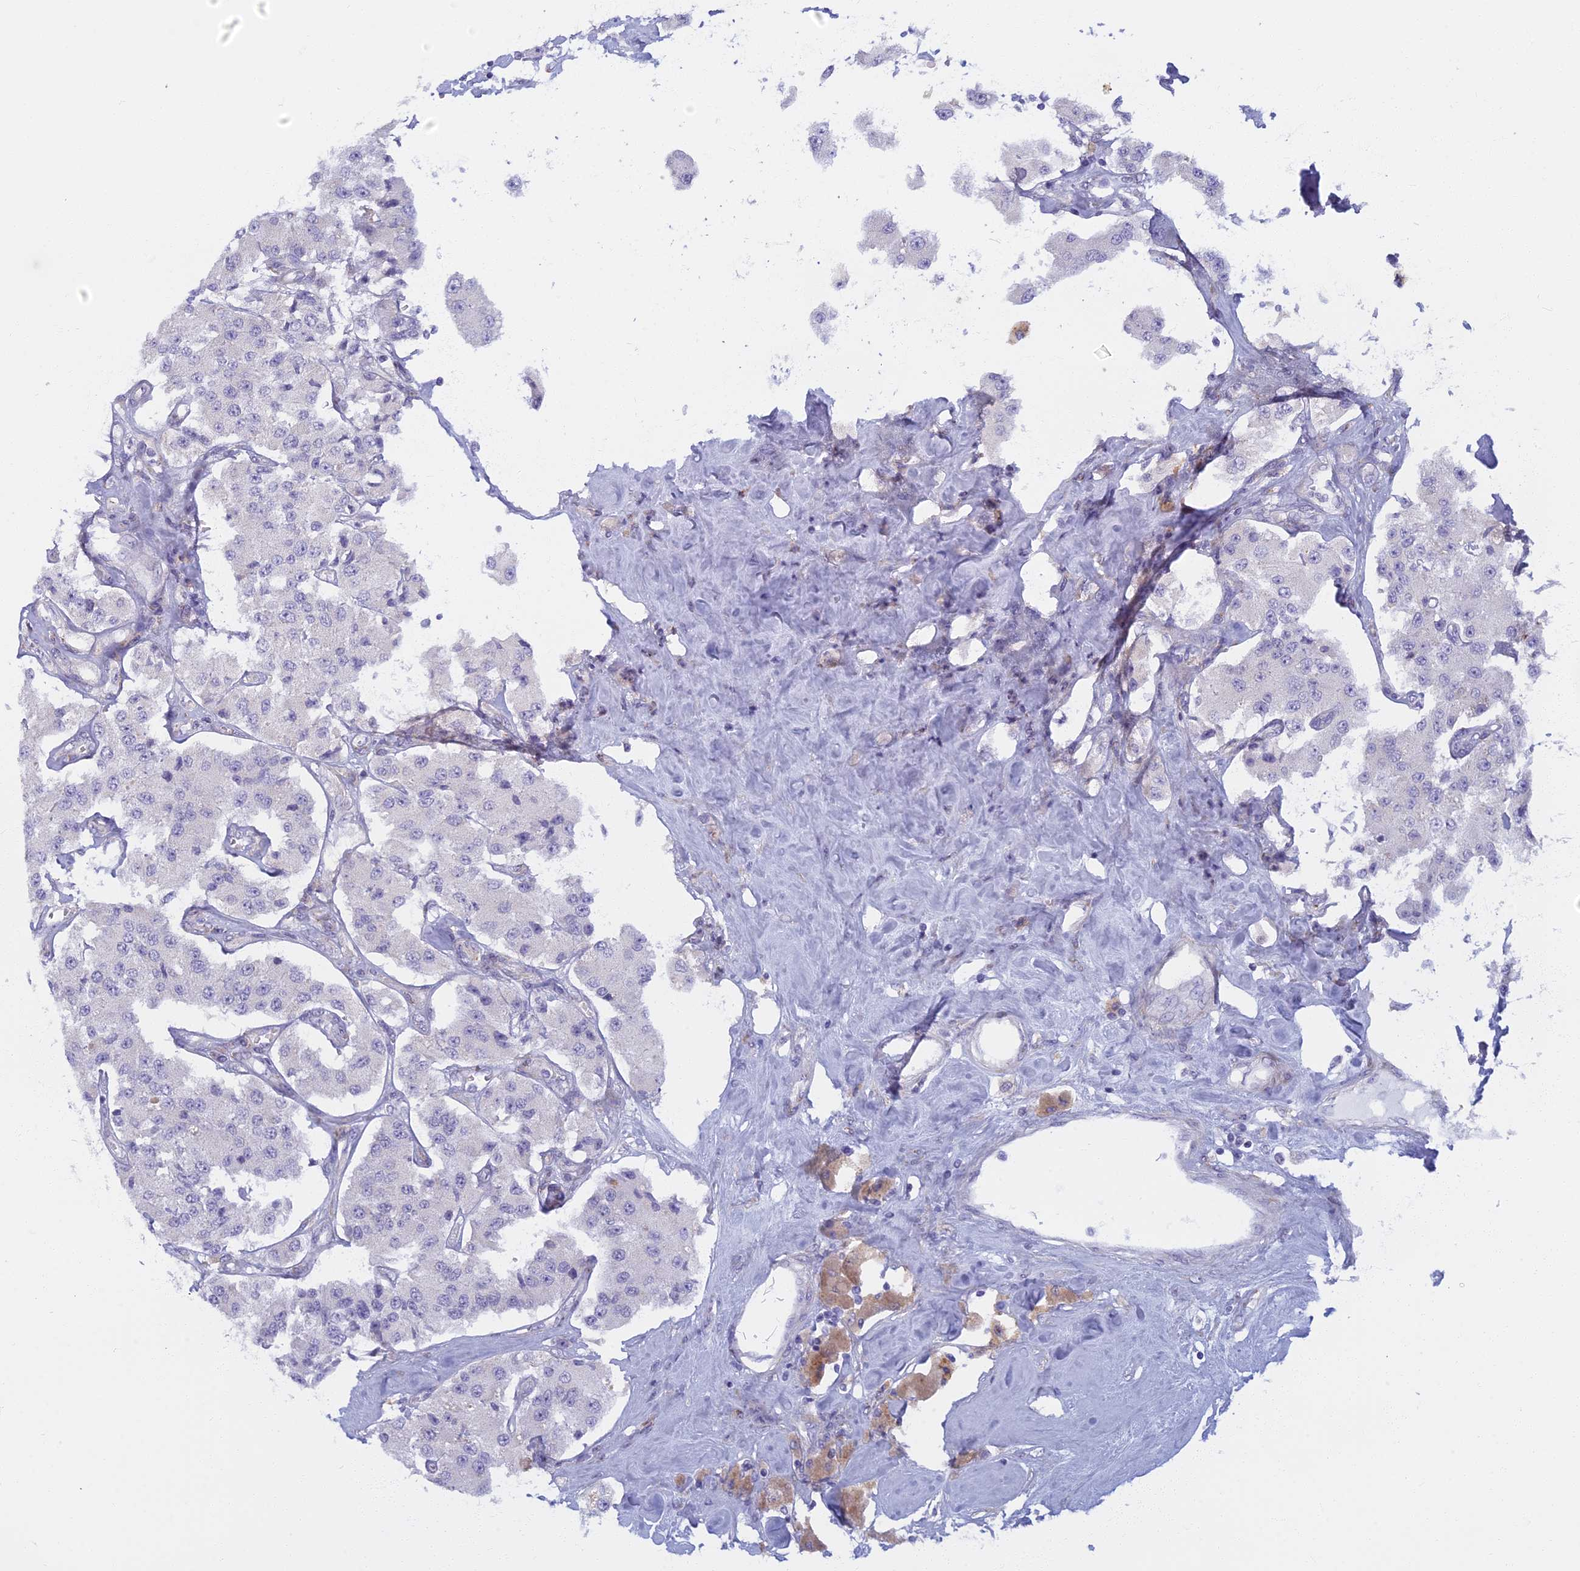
{"staining": {"intensity": "negative", "quantity": "none", "location": "none"}, "tissue": "carcinoid", "cell_type": "Tumor cells", "image_type": "cancer", "snomed": [{"axis": "morphology", "description": "Carcinoid, malignant, NOS"}, {"axis": "topography", "description": "Pancreas"}], "caption": "A histopathology image of human carcinoid is negative for staining in tumor cells.", "gene": "DDX51", "patient": {"sex": "male", "age": 41}}